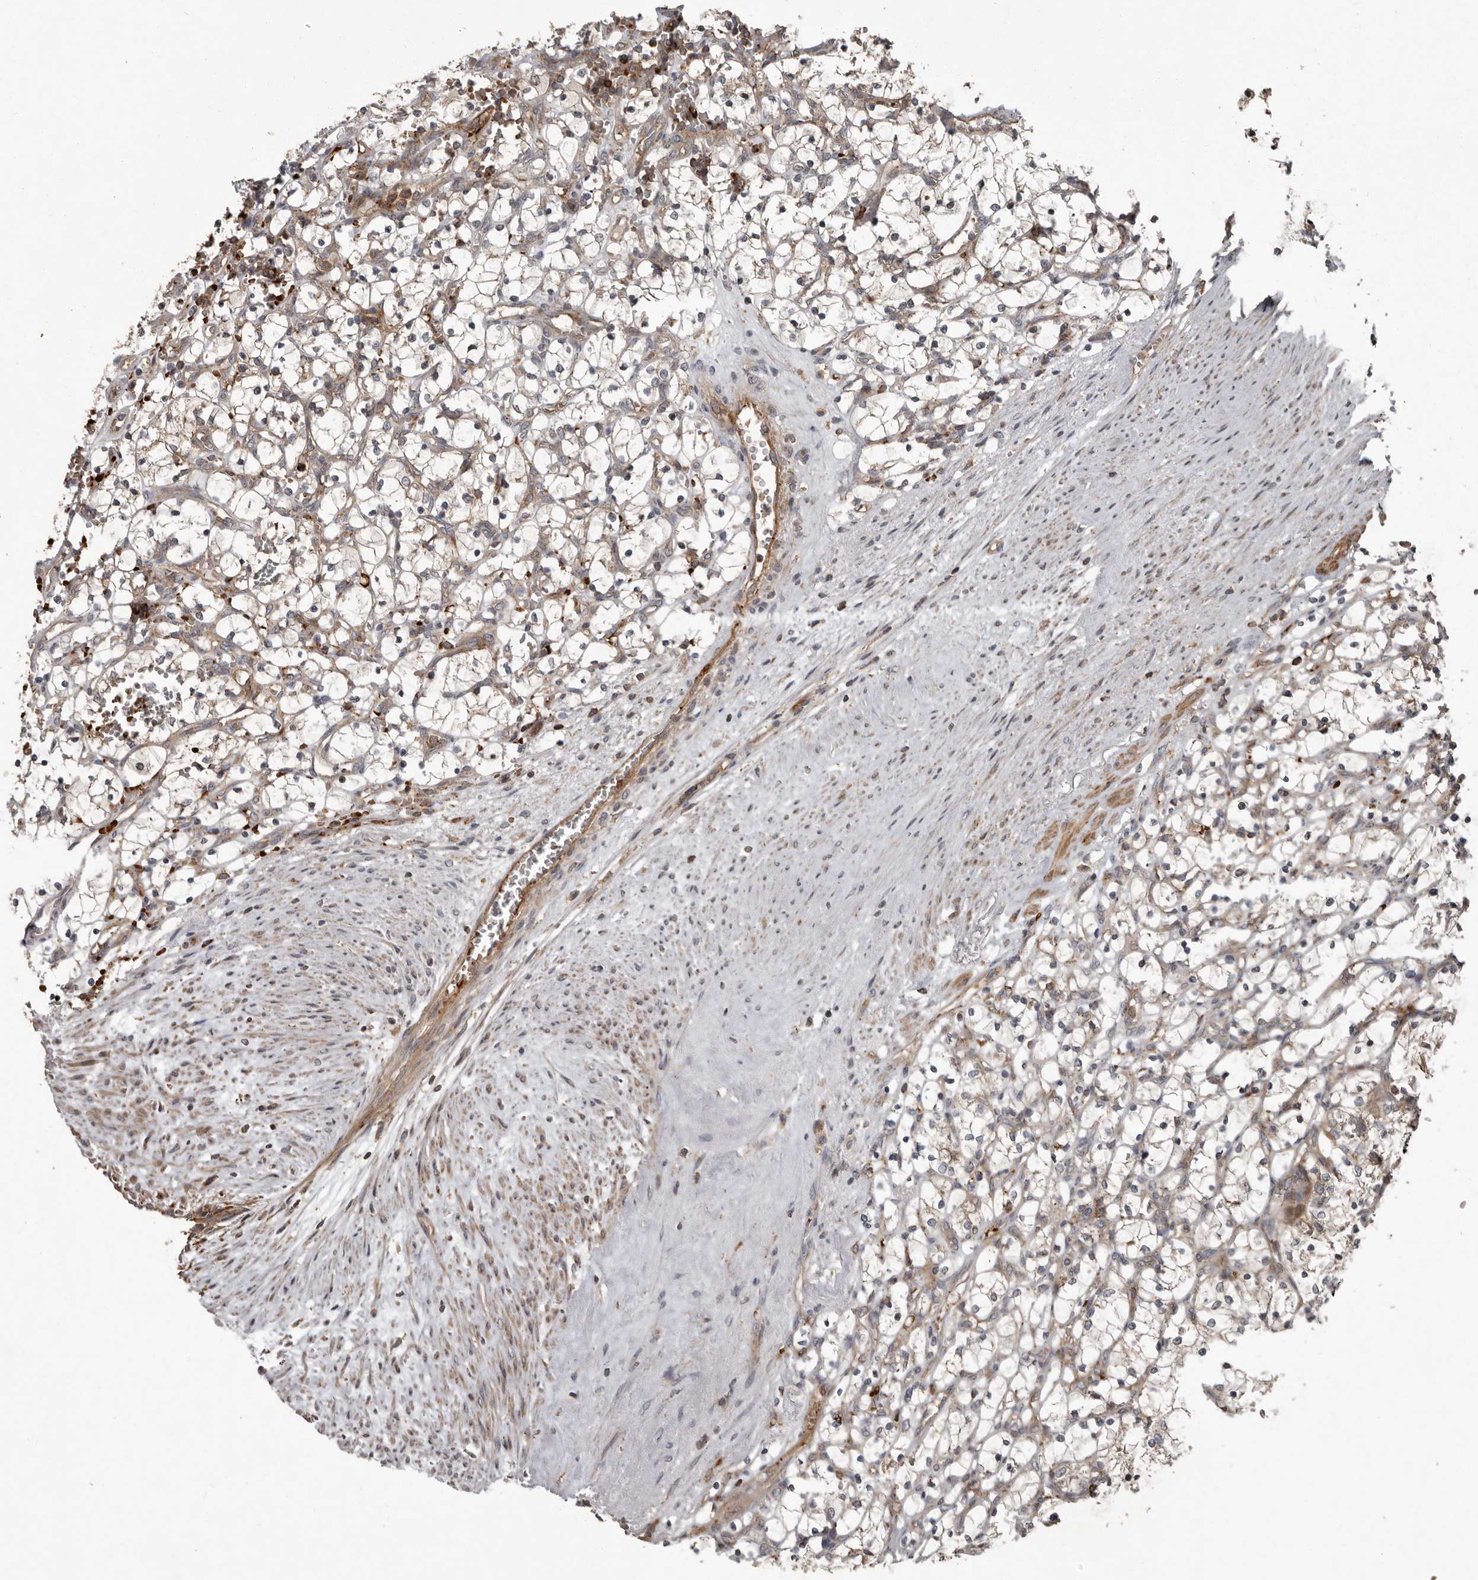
{"staining": {"intensity": "negative", "quantity": "none", "location": "none"}, "tissue": "renal cancer", "cell_type": "Tumor cells", "image_type": "cancer", "snomed": [{"axis": "morphology", "description": "Adenocarcinoma, NOS"}, {"axis": "topography", "description": "Kidney"}], "caption": "Immunohistochemical staining of adenocarcinoma (renal) shows no significant expression in tumor cells.", "gene": "FBXO31", "patient": {"sex": "female", "age": 69}}